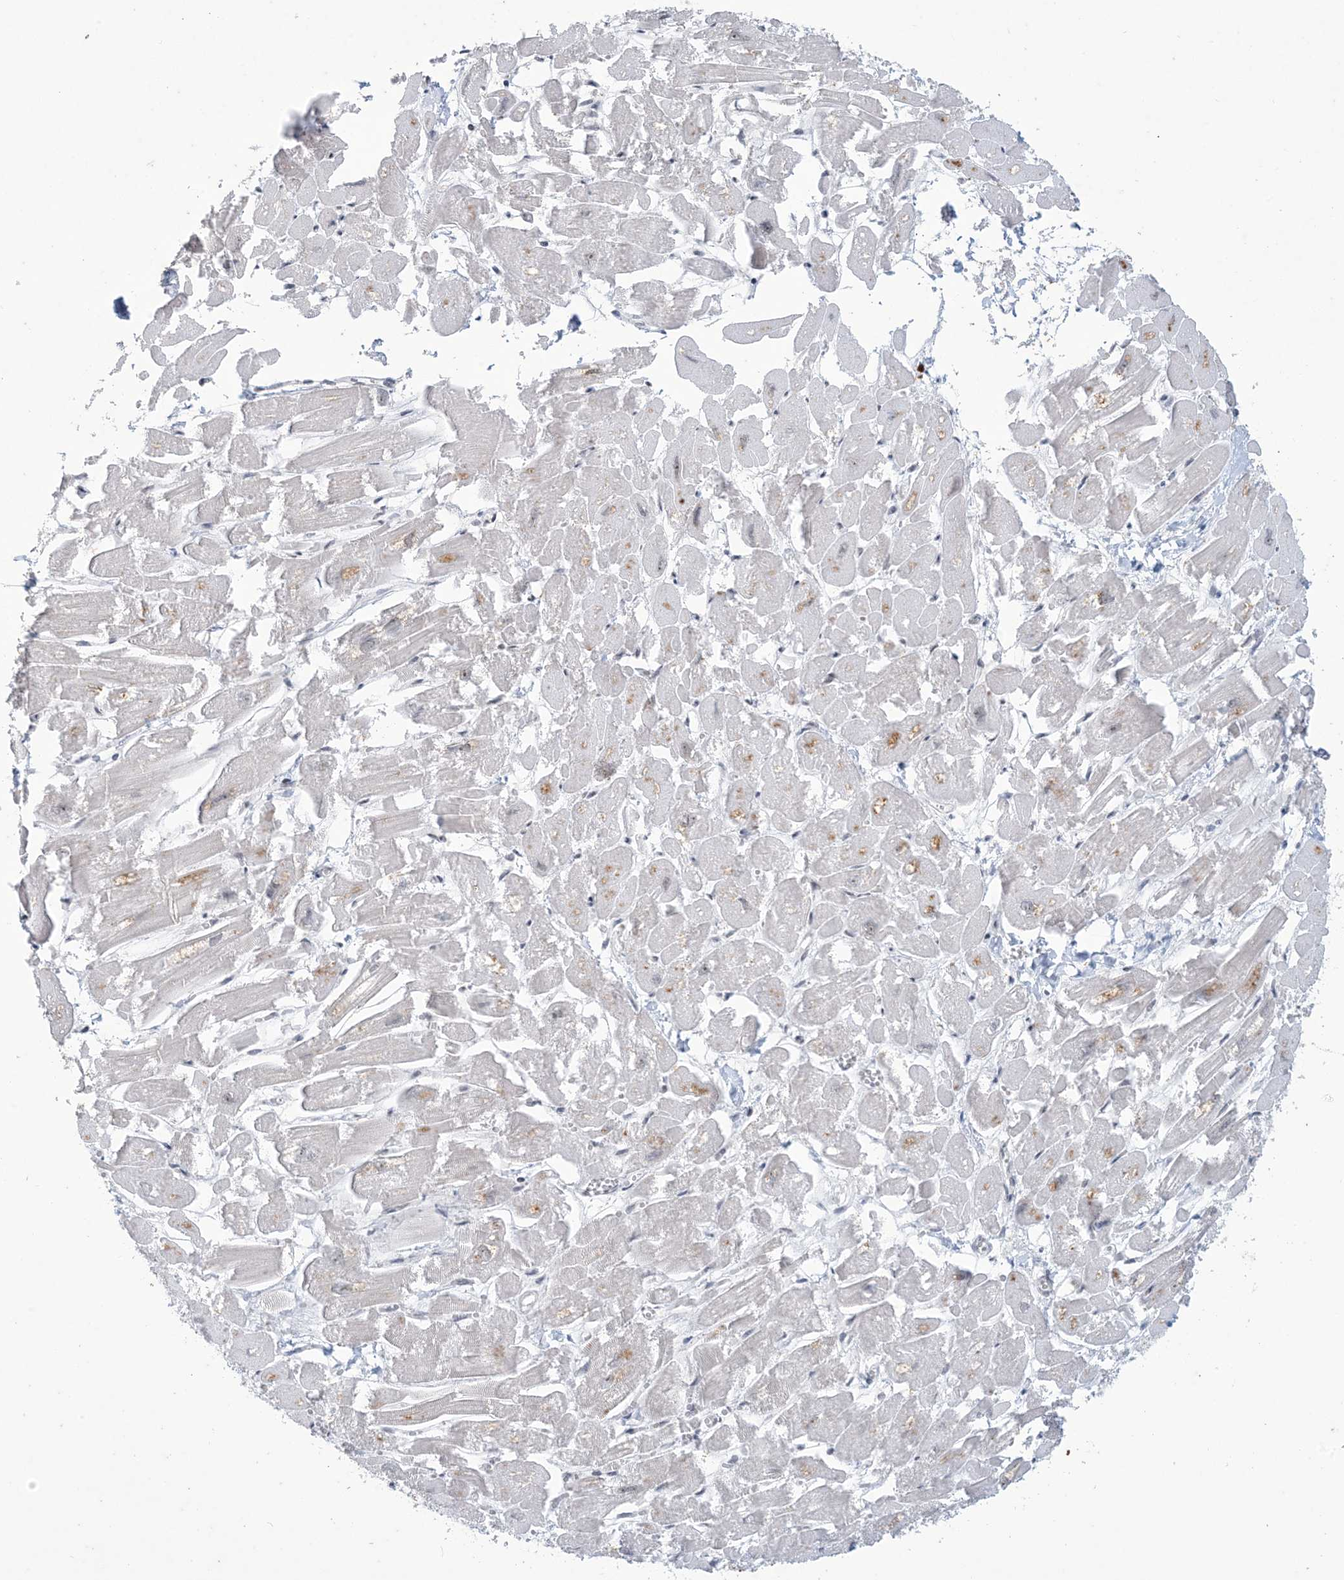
{"staining": {"intensity": "moderate", "quantity": "<25%", "location": "cytoplasmic/membranous"}, "tissue": "heart muscle", "cell_type": "Cardiomyocytes", "image_type": "normal", "snomed": [{"axis": "morphology", "description": "Normal tissue, NOS"}, {"axis": "topography", "description": "Heart"}], "caption": "The image shows immunohistochemical staining of benign heart muscle. There is moderate cytoplasmic/membranous staining is present in approximately <25% of cardiomyocytes.", "gene": "ZNF674", "patient": {"sex": "male", "age": 54}}